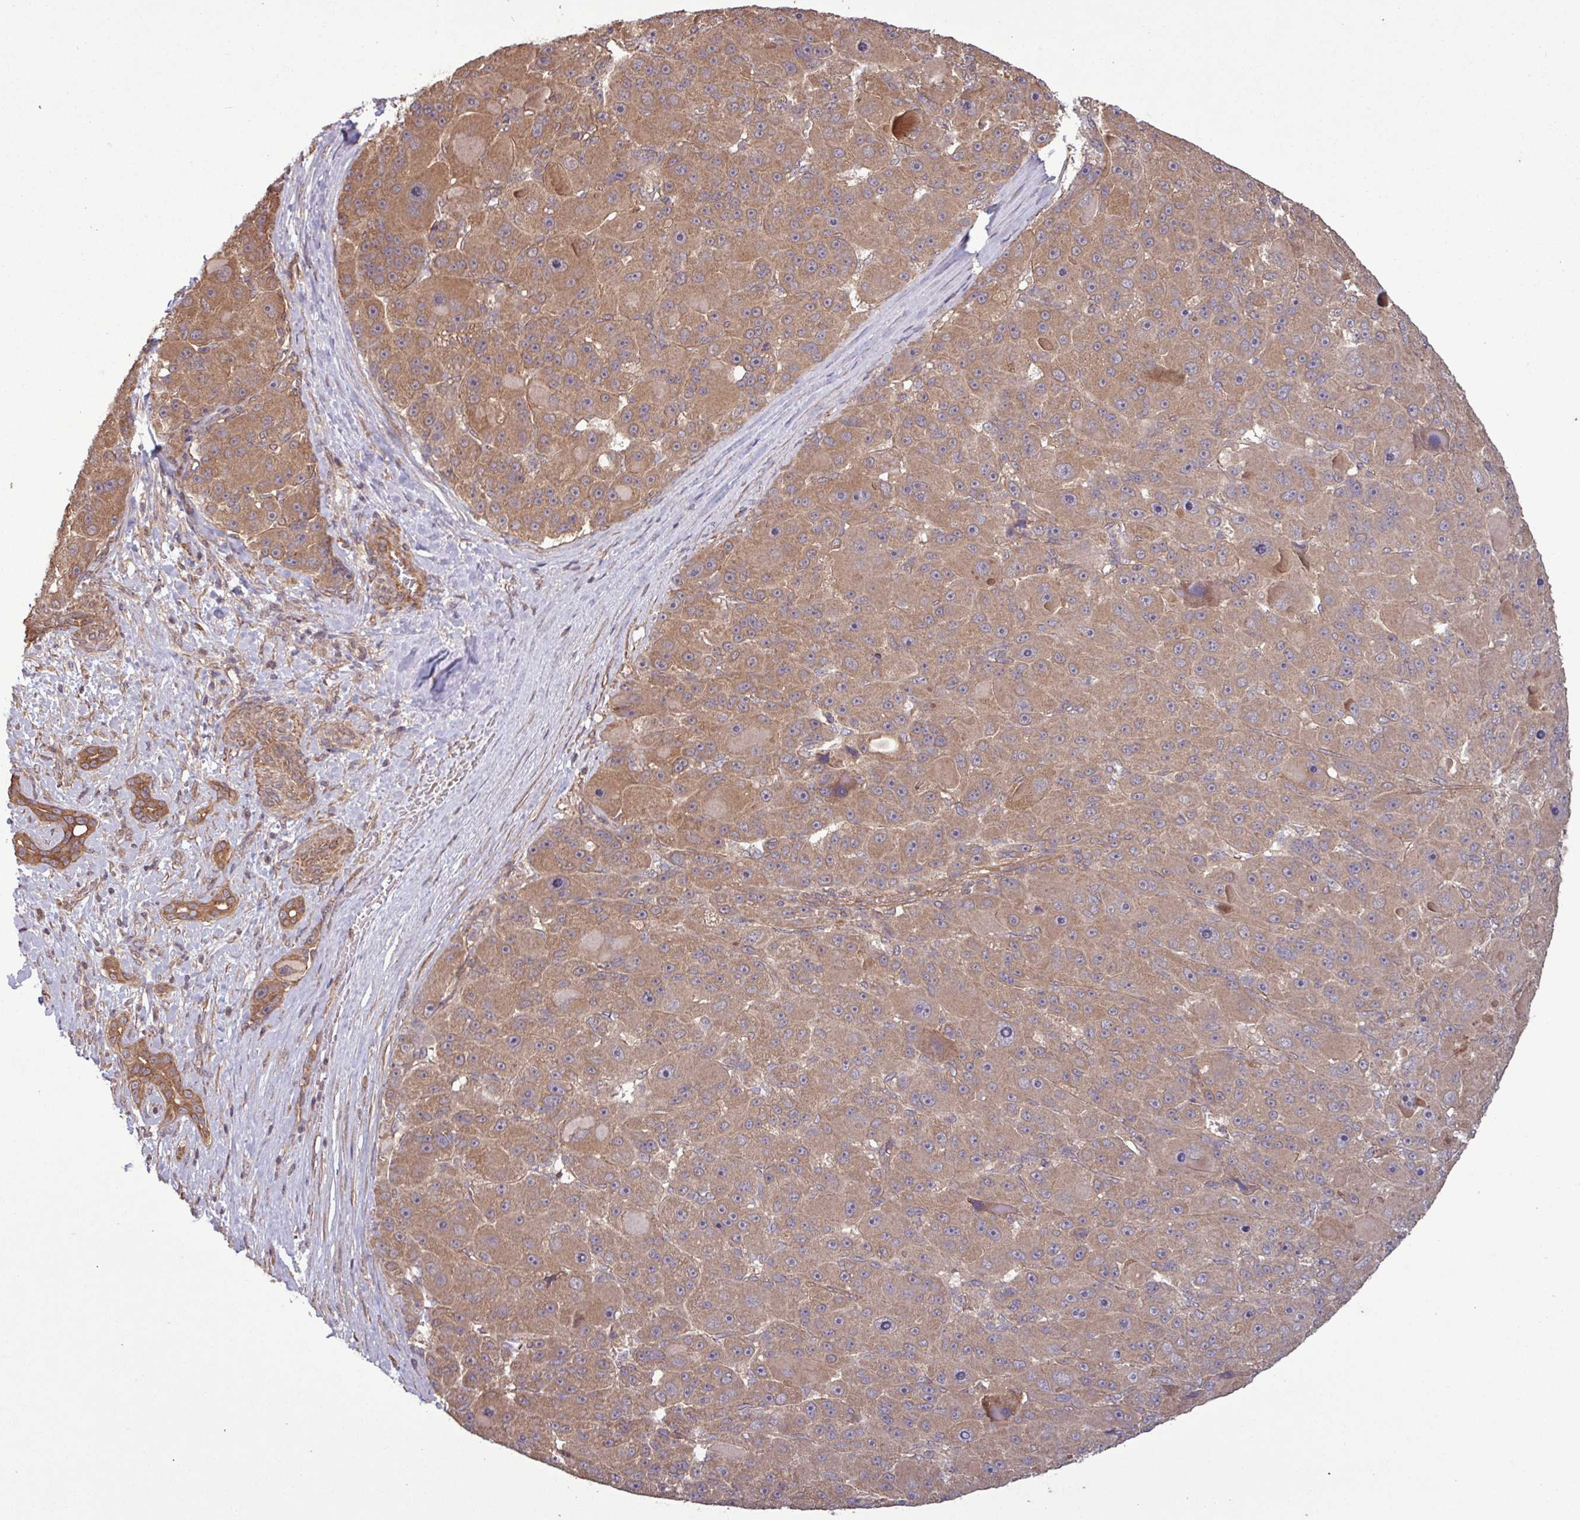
{"staining": {"intensity": "moderate", "quantity": ">75%", "location": "cytoplasmic/membranous"}, "tissue": "liver cancer", "cell_type": "Tumor cells", "image_type": "cancer", "snomed": [{"axis": "morphology", "description": "Carcinoma, Hepatocellular, NOS"}, {"axis": "topography", "description": "Liver"}], "caption": "The immunohistochemical stain shows moderate cytoplasmic/membranous positivity in tumor cells of hepatocellular carcinoma (liver) tissue. Using DAB (3,3'-diaminobenzidine) (brown) and hematoxylin (blue) stains, captured at high magnification using brightfield microscopy.", "gene": "TRABD2A", "patient": {"sex": "male", "age": 76}}